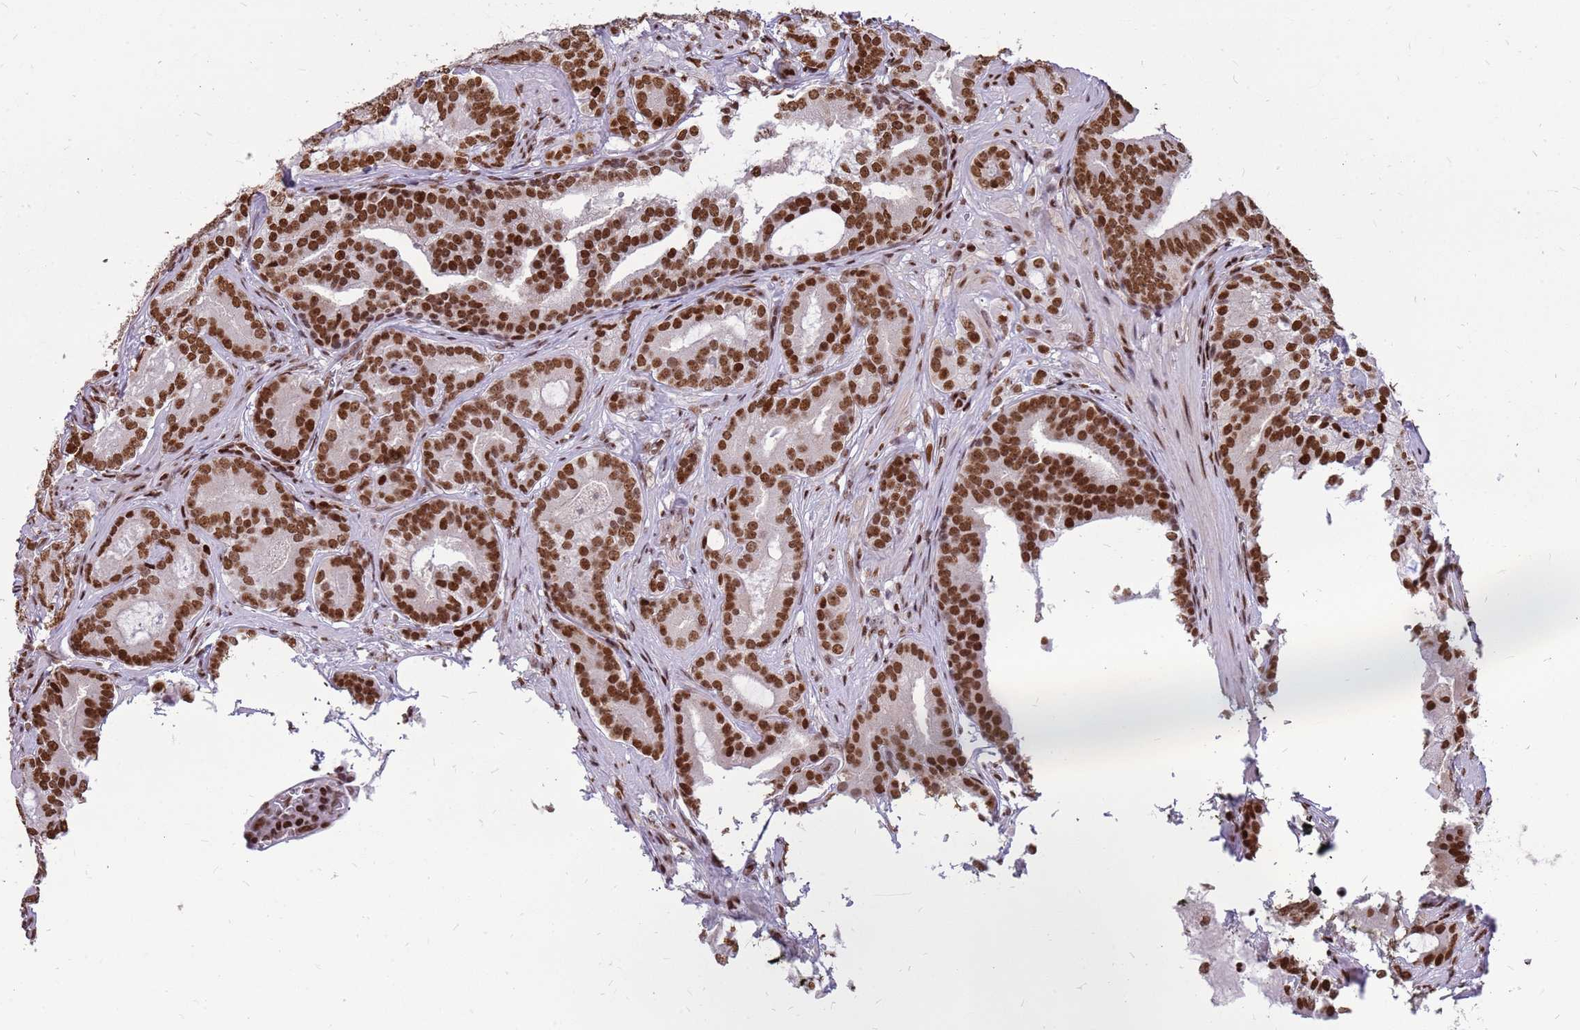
{"staining": {"intensity": "strong", "quantity": ">75%", "location": "nuclear"}, "tissue": "prostate cancer", "cell_type": "Tumor cells", "image_type": "cancer", "snomed": [{"axis": "morphology", "description": "Adenocarcinoma, High grade"}, {"axis": "topography", "description": "Prostate"}], "caption": "Strong nuclear protein positivity is seen in approximately >75% of tumor cells in prostate cancer (adenocarcinoma (high-grade)).", "gene": "WASHC4", "patient": {"sex": "male", "age": 55}}